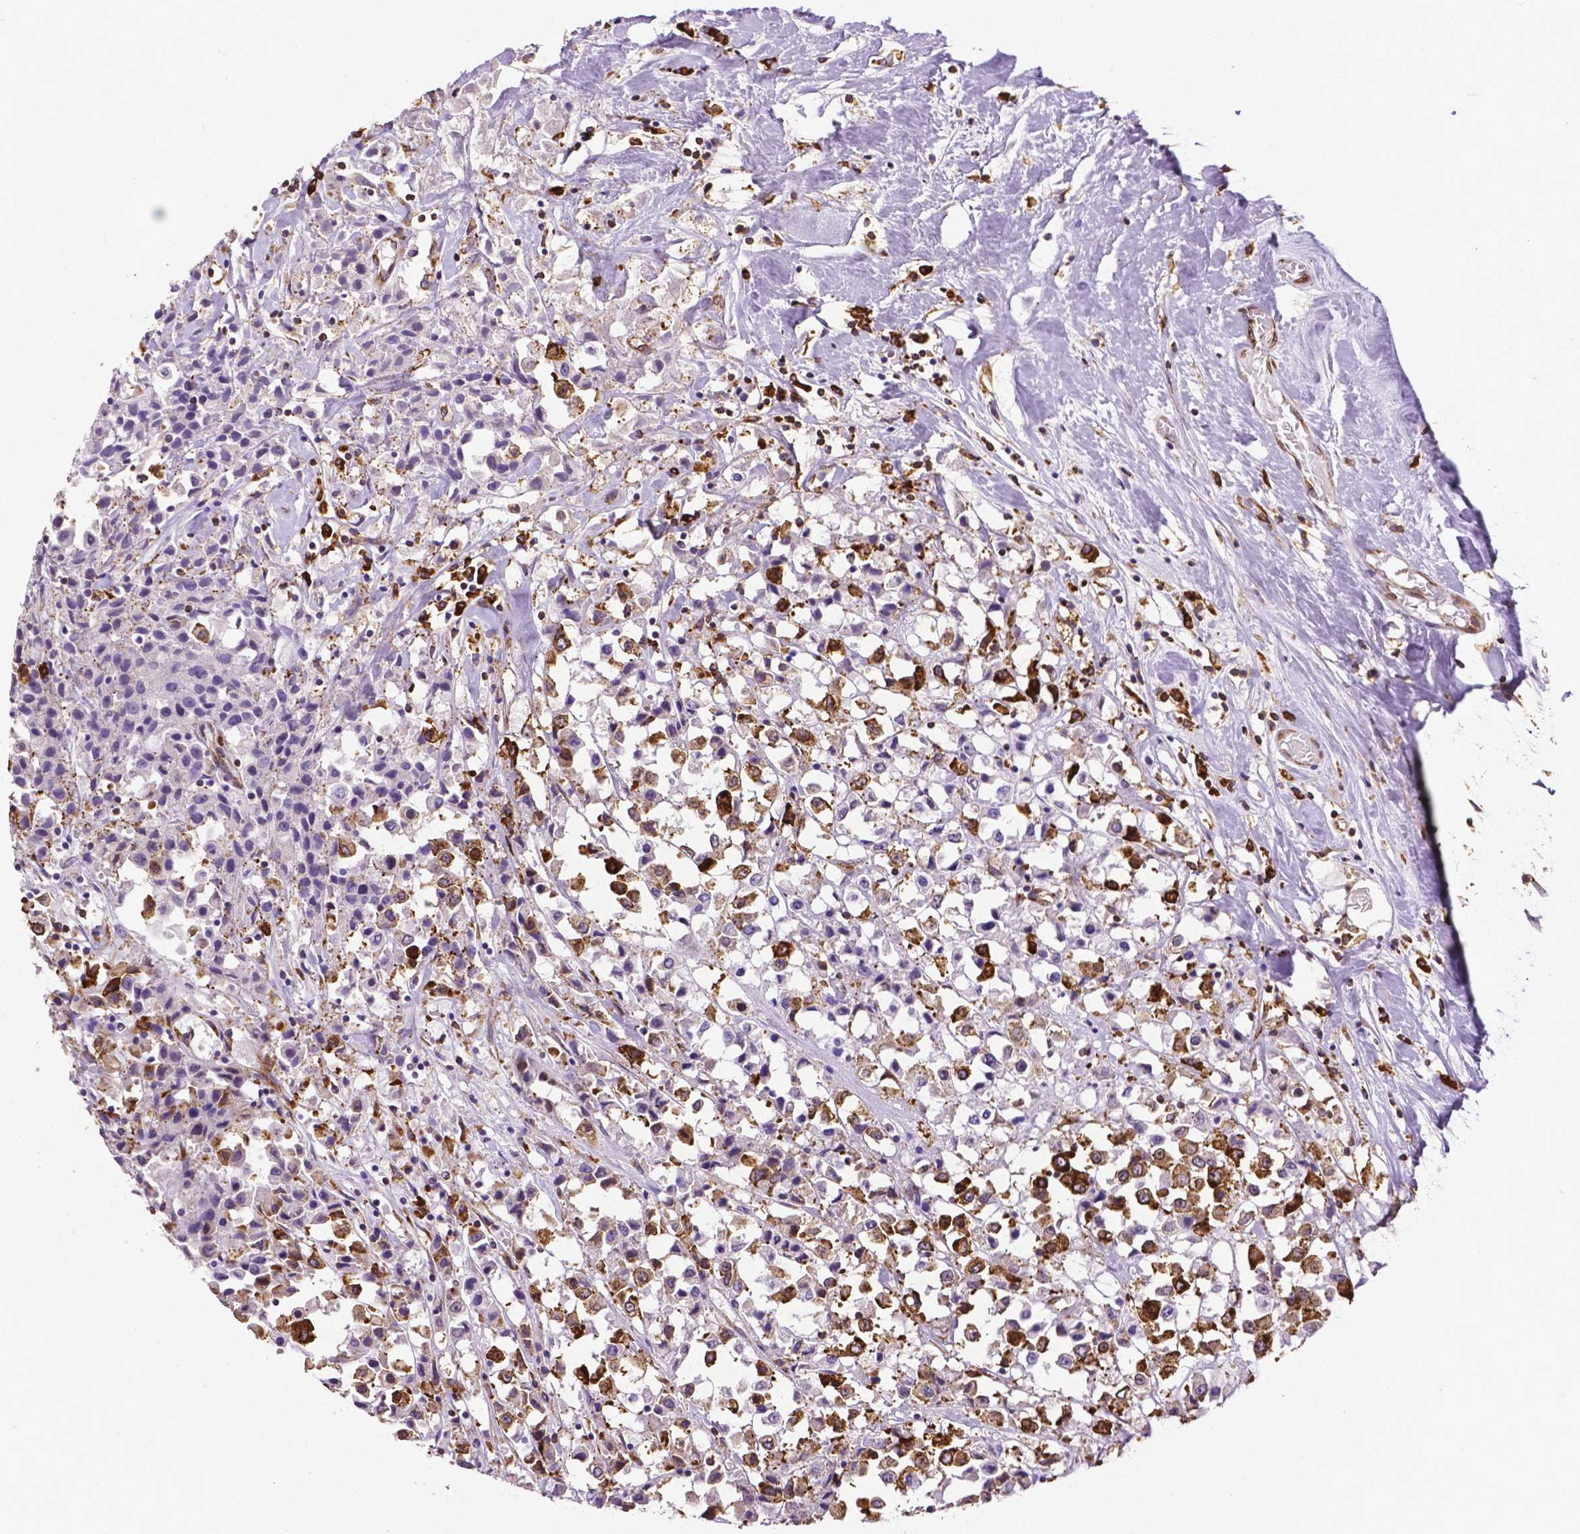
{"staining": {"intensity": "strong", "quantity": "25%-75%", "location": "cytoplasmic/membranous"}, "tissue": "breast cancer", "cell_type": "Tumor cells", "image_type": "cancer", "snomed": [{"axis": "morphology", "description": "Duct carcinoma"}, {"axis": "topography", "description": "Breast"}], "caption": "Immunohistochemical staining of human infiltrating ductal carcinoma (breast) demonstrates high levels of strong cytoplasmic/membranous expression in about 25%-75% of tumor cells.", "gene": "MTDH", "patient": {"sex": "female", "age": 61}}